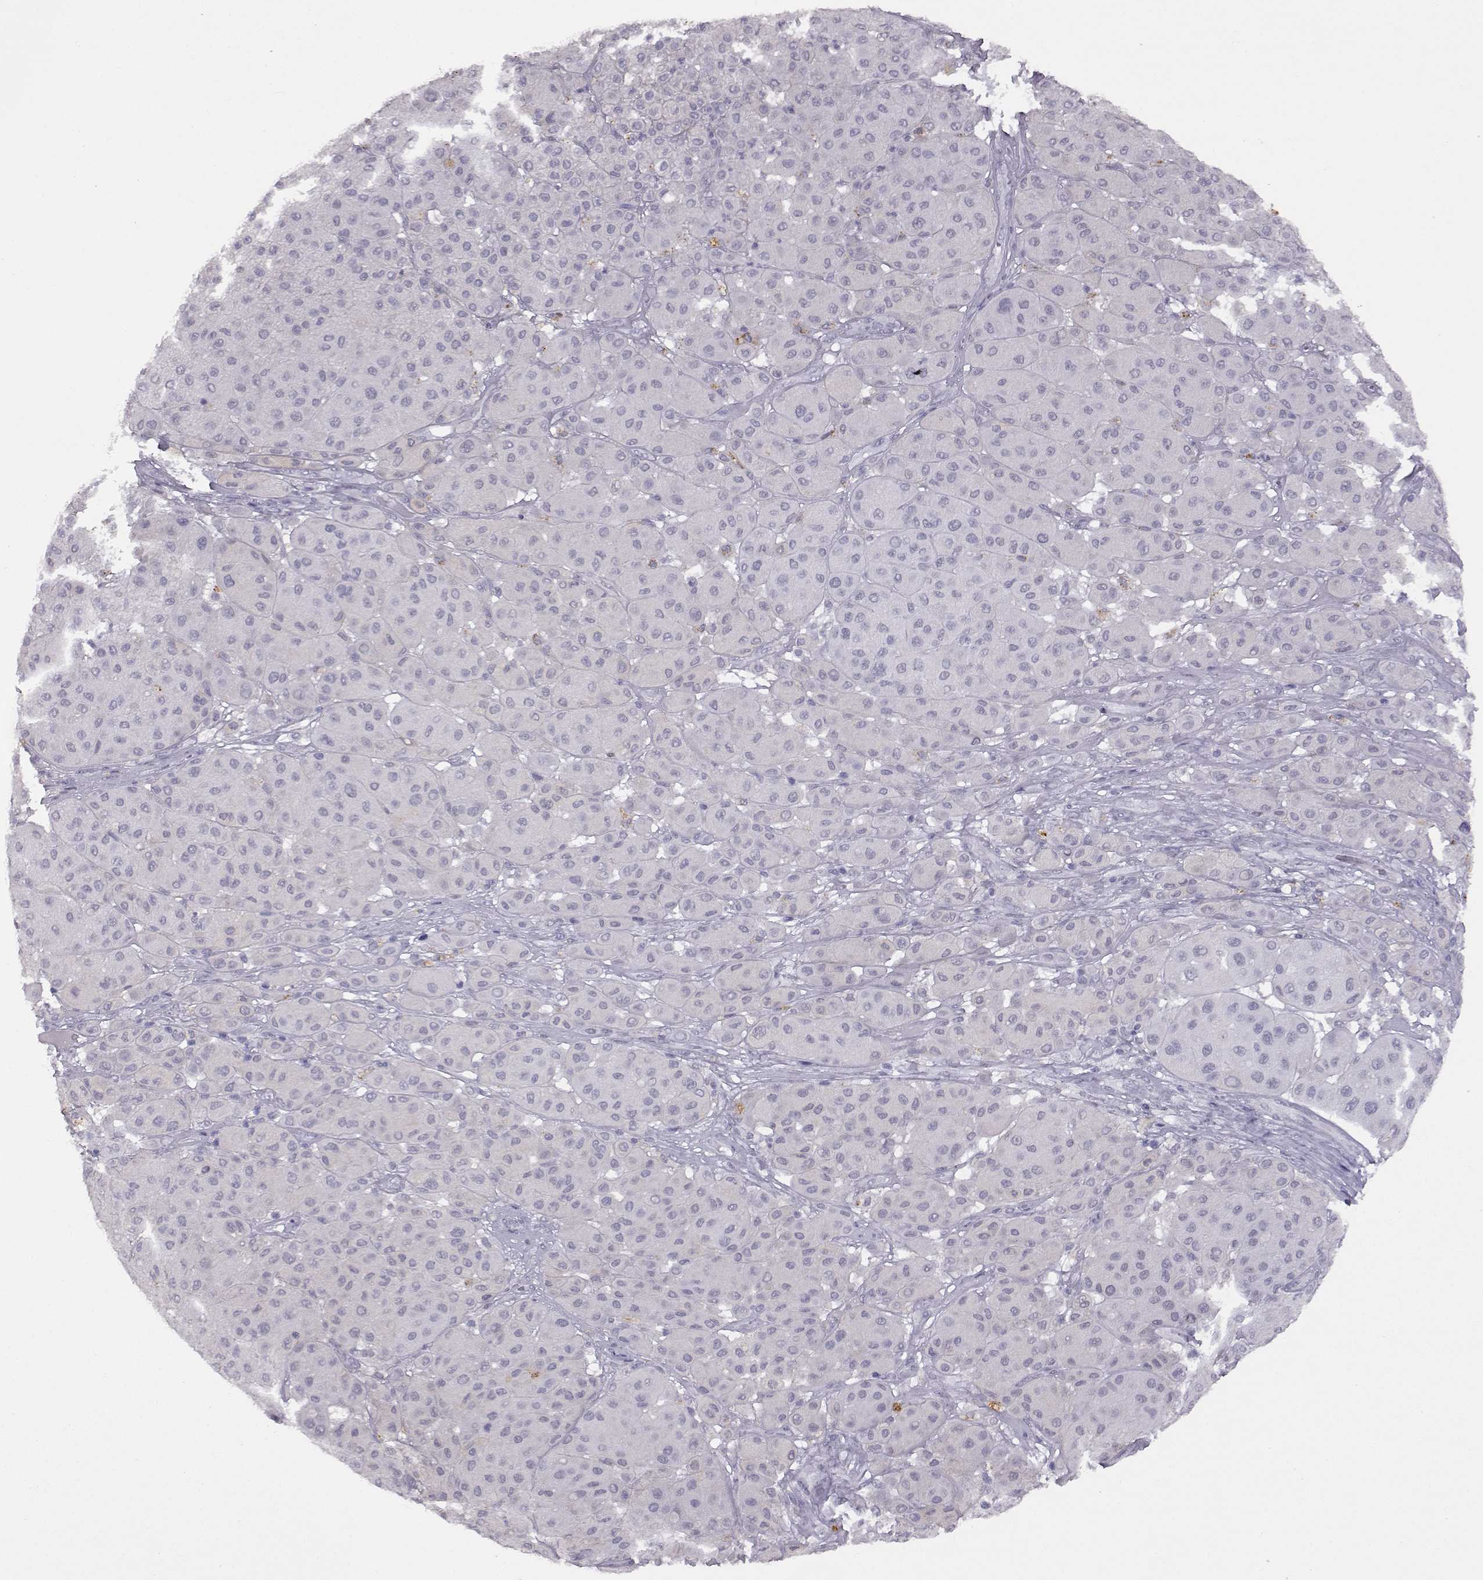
{"staining": {"intensity": "negative", "quantity": "none", "location": "none"}, "tissue": "melanoma", "cell_type": "Tumor cells", "image_type": "cancer", "snomed": [{"axis": "morphology", "description": "Malignant melanoma, Metastatic site"}, {"axis": "topography", "description": "Smooth muscle"}], "caption": "Immunohistochemical staining of malignant melanoma (metastatic site) exhibits no significant positivity in tumor cells.", "gene": "VGF", "patient": {"sex": "male", "age": 41}}